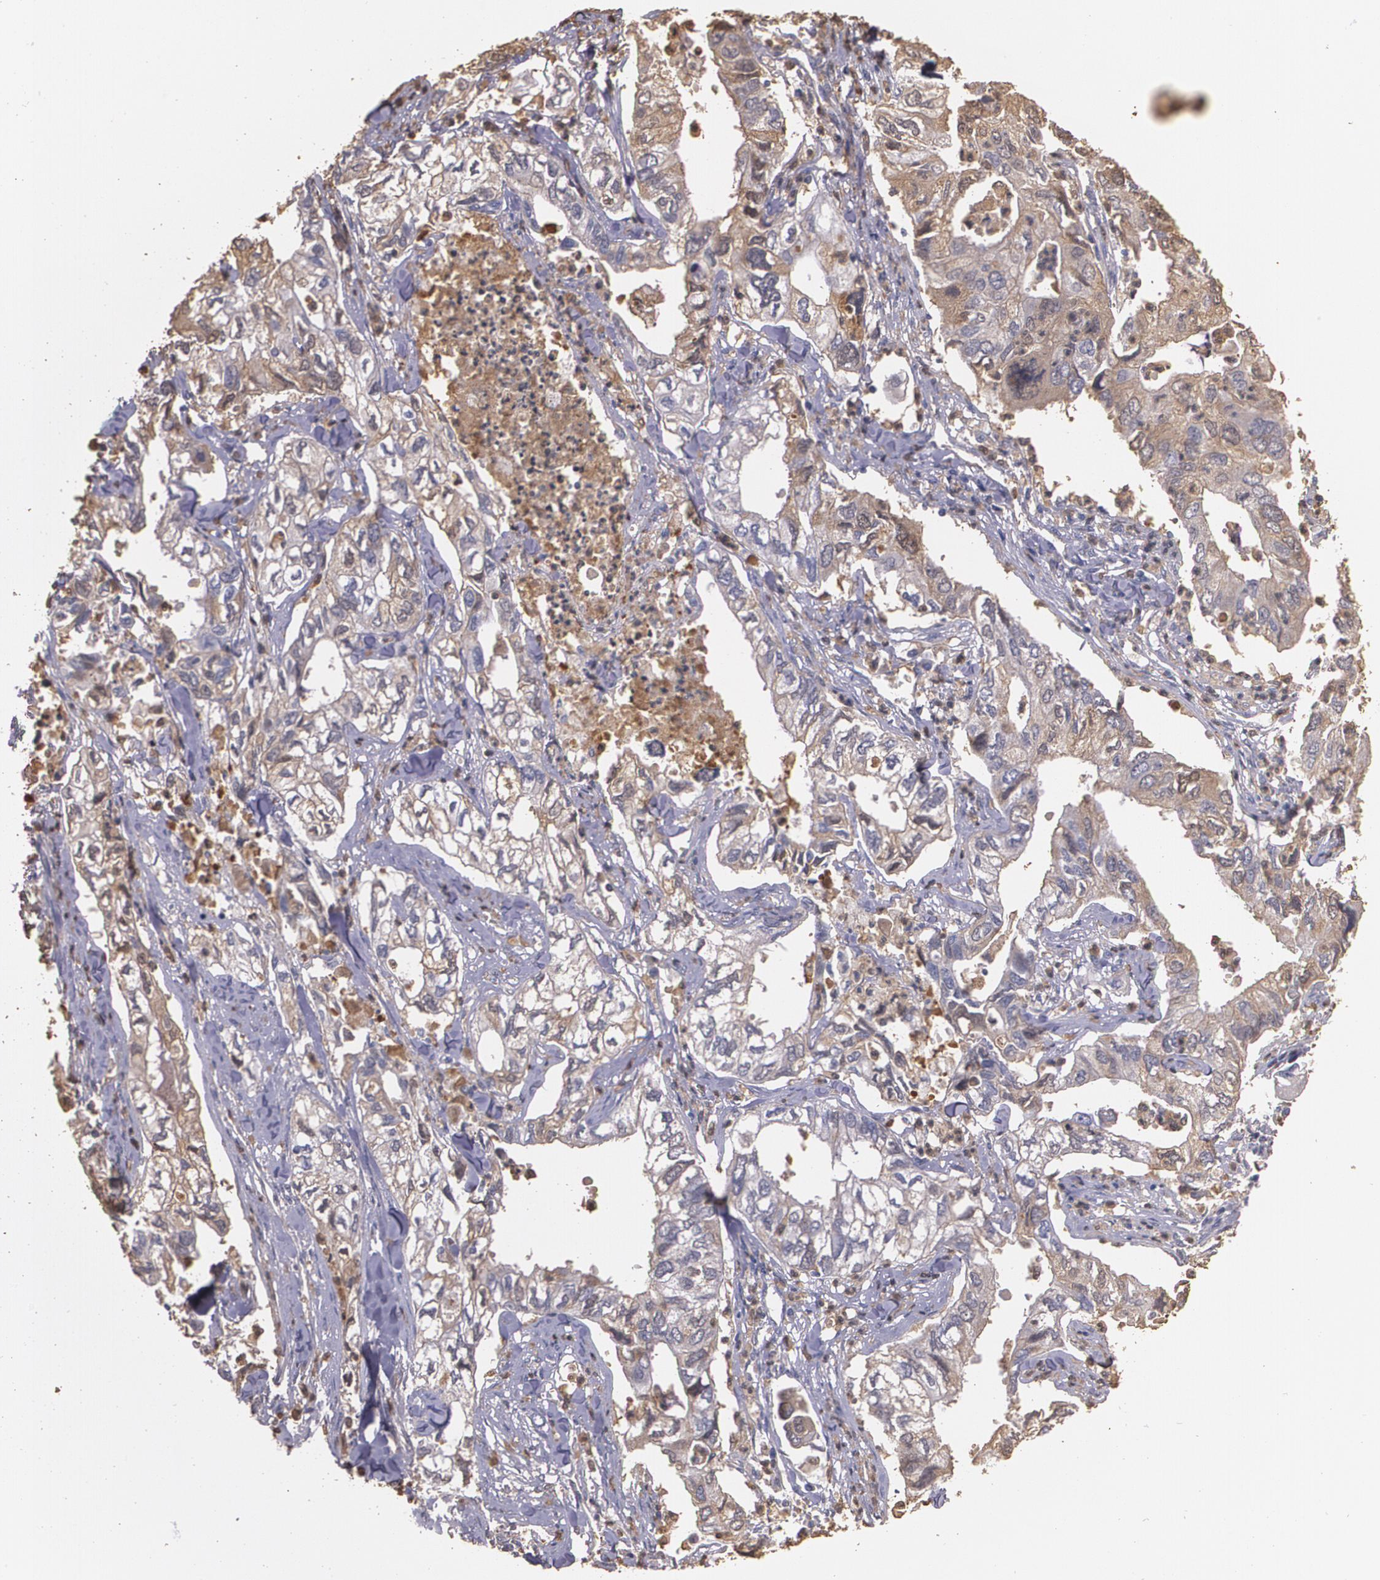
{"staining": {"intensity": "moderate", "quantity": "25%-75%", "location": "cytoplasmic/membranous"}, "tissue": "lung cancer", "cell_type": "Tumor cells", "image_type": "cancer", "snomed": [{"axis": "morphology", "description": "Adenocarcinoma, NOS"}, {"axis": "topography", "description": "Lung"}], "caption": "The photomicrograph shows immunohistochemical staining of lung cancer. There is moderate cytoplasmic/membranous staining is appreciated in approximately 25%-75% of tumor cells.", "gene": "PTS", "patient": {"sex": "male", "age": 48}}